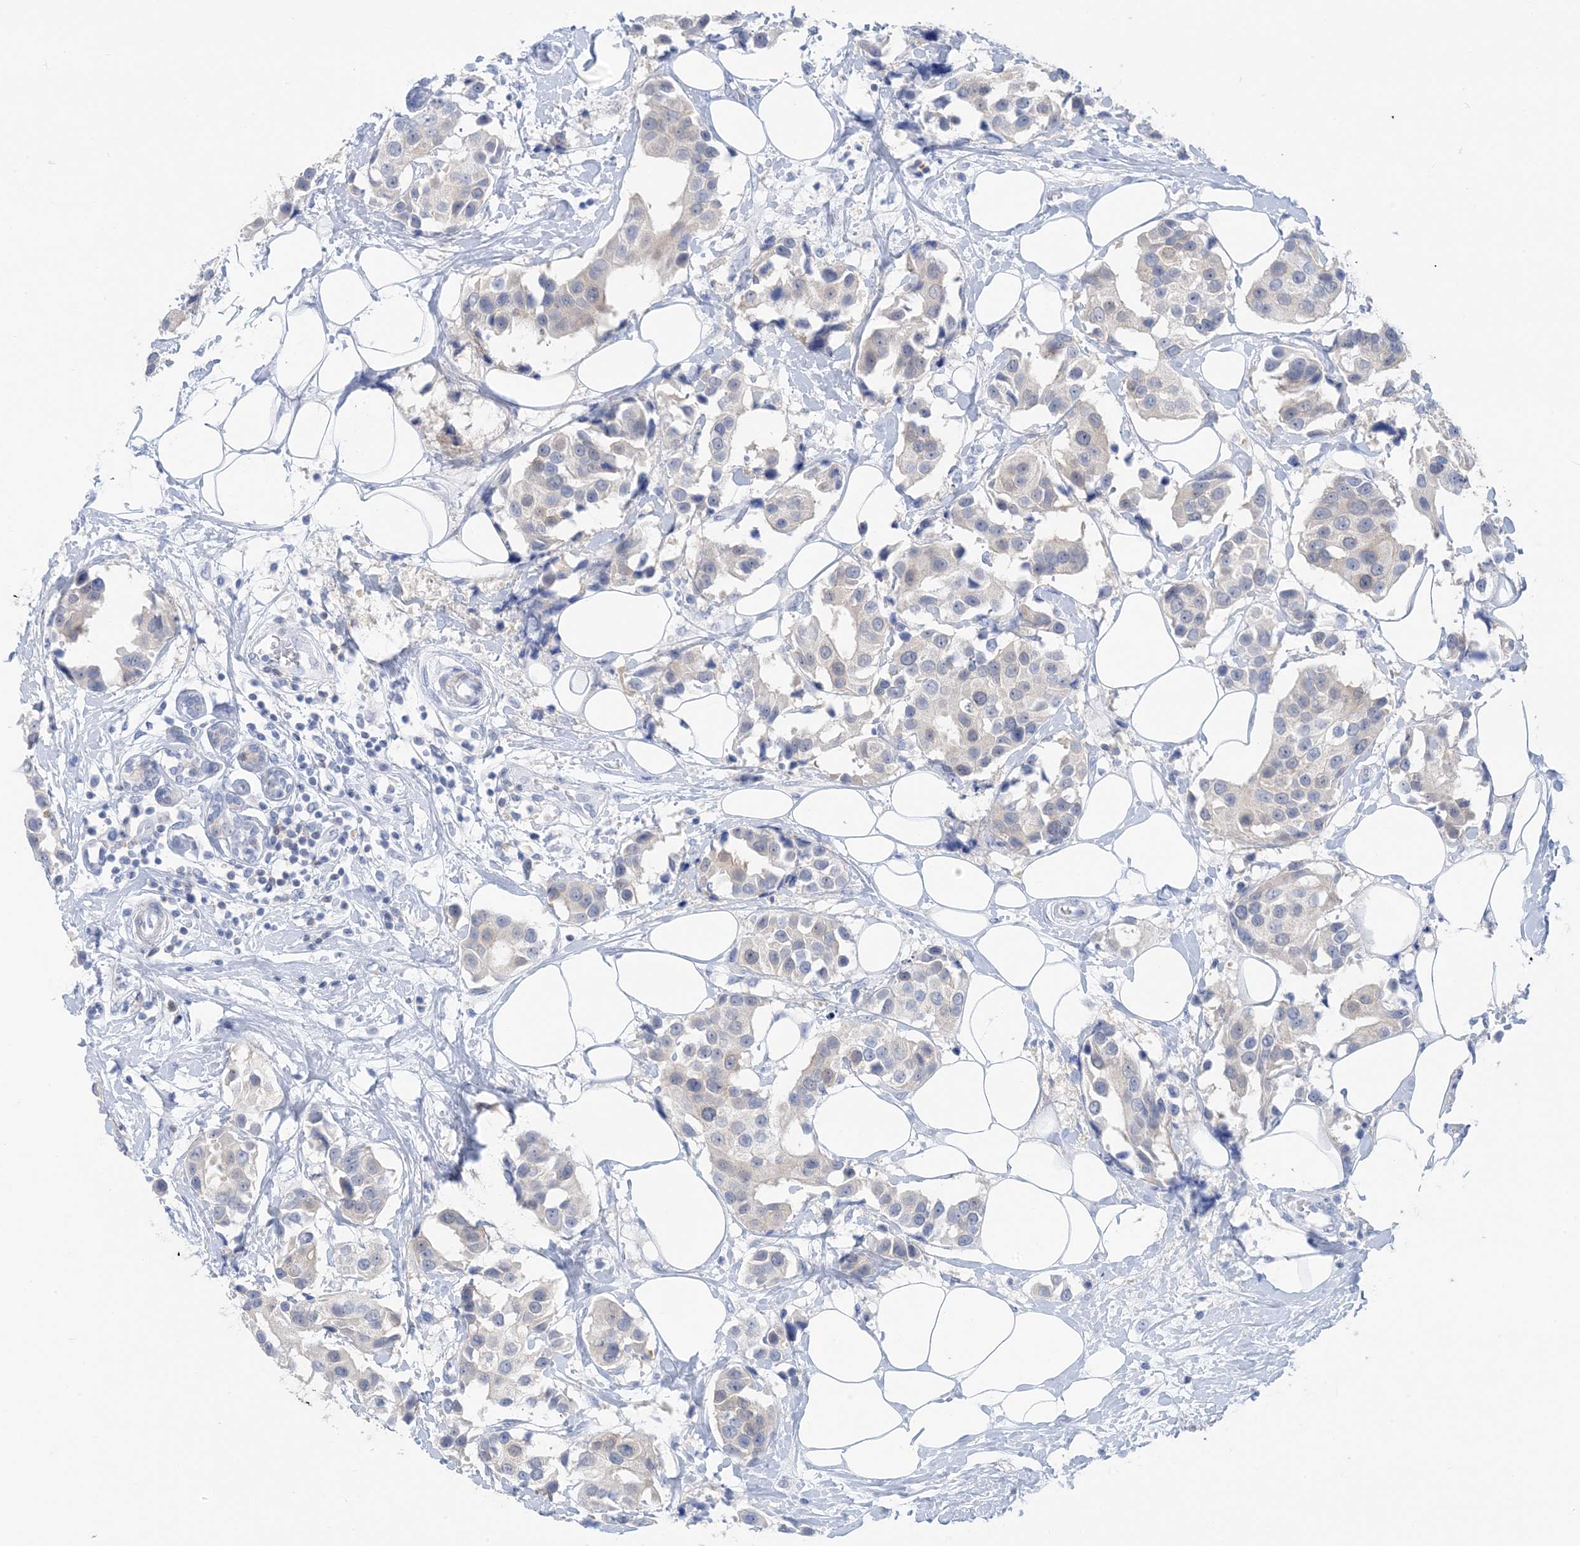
{"staining": {"intensity": "negative", "quantity": "none", "location": "none"}, "tissue": "breast cancer", "cell_type": "Tumor cells", "image_type": "cancer", "snomed": [{"axis": "morphology", "description": "Normal tissue, NOS"}, {"axis": "morphology", "description": "Duct carcinoma"}, {"axis": "topography", "description": "Breast"}], "caption": "Tumor cells are negative for brown protein staining in breast cancer.", "gene": "SH3YL1", "patient": {"sex": "female", "age": 39}}